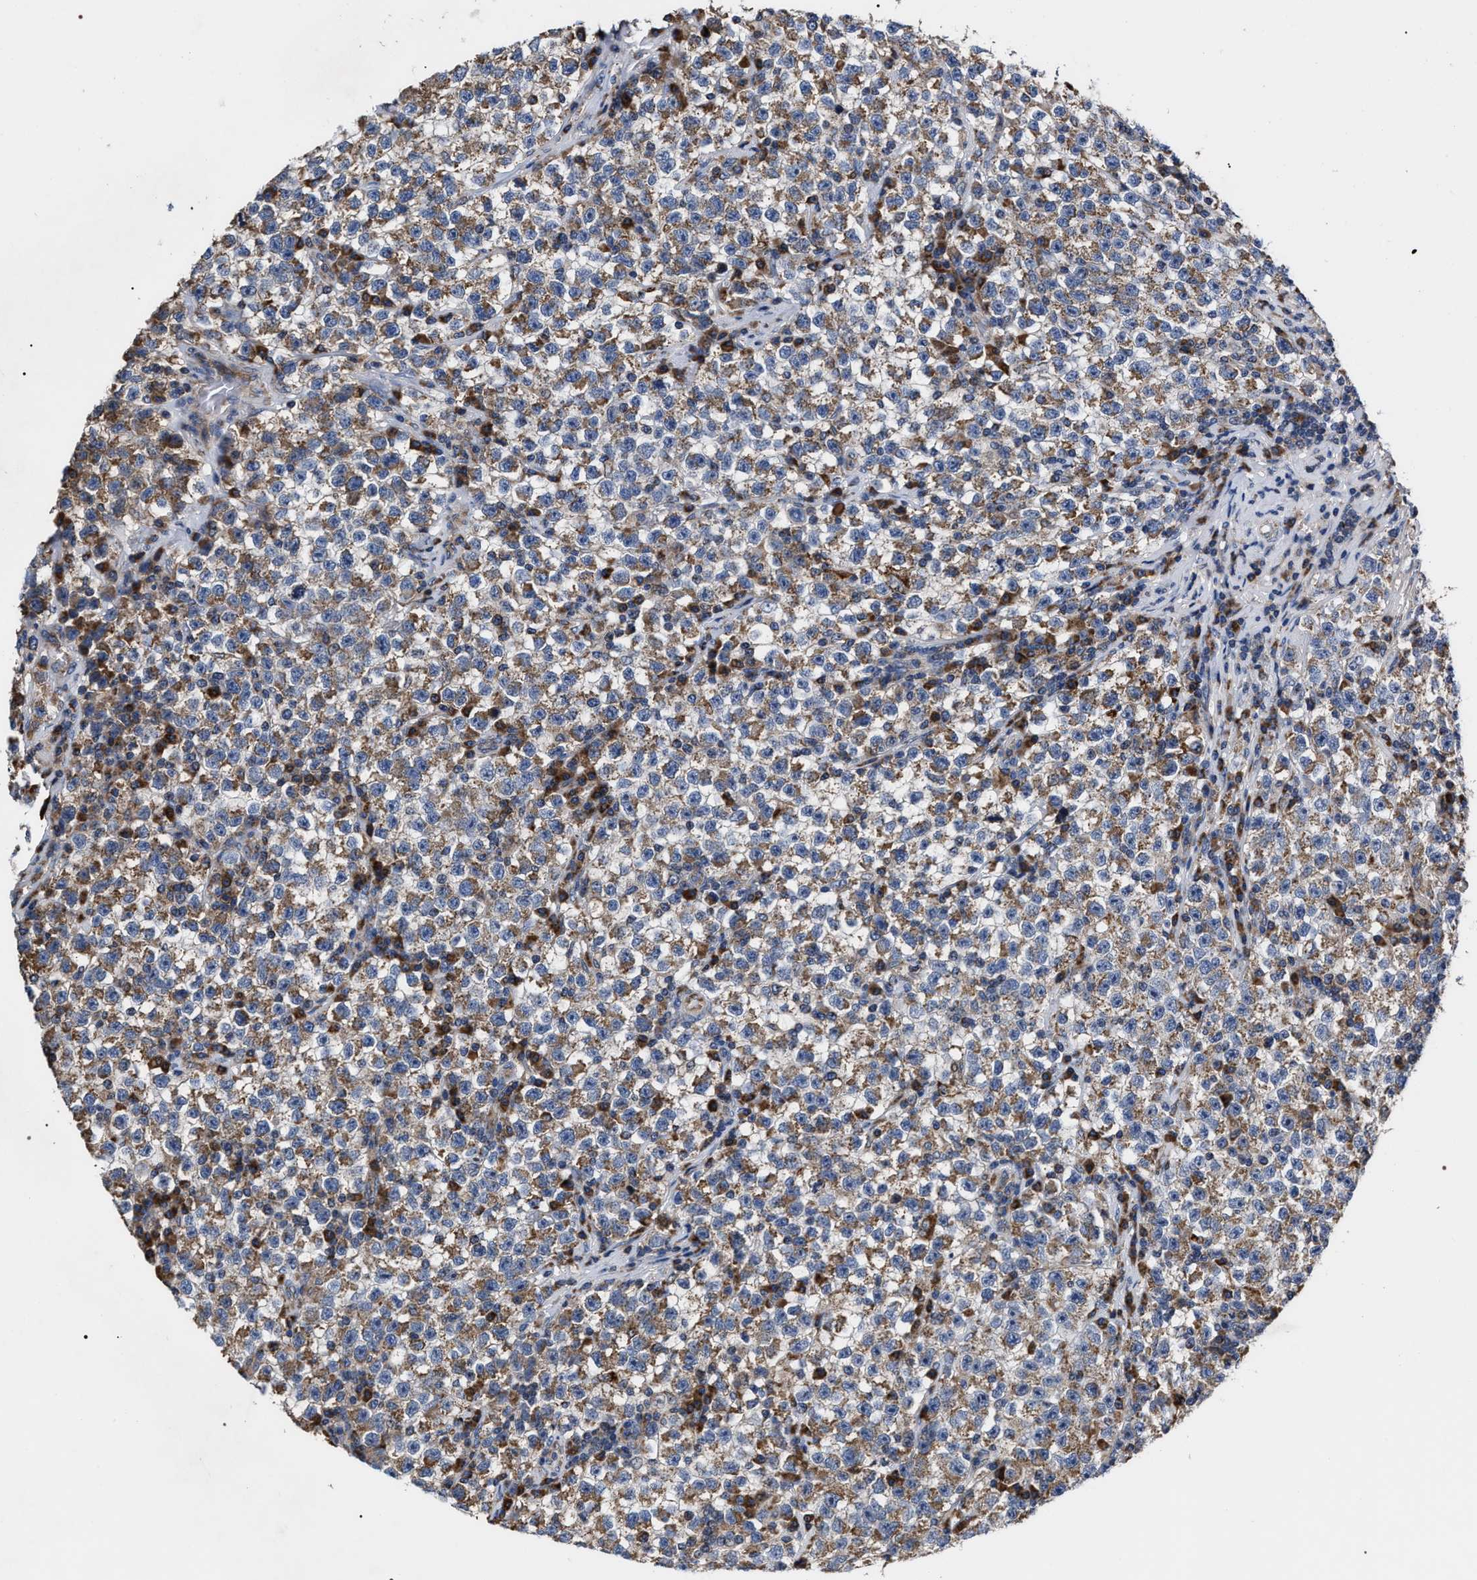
{"staining": {"intensity": "moderate", "quantity": ">75%", "location": "cytoplasmic/membranous"}, "tissue": "testis cancer", "cell_type": "Tumor cells", "image_type": "cancer", "snomed": [{"axis": "morphology", "description": "Seminoma, NOS"}, {"axis": "topography", "description": "Testis"}], "caption": "IHC (DAB) staining of human testis seminoma reveals moderate cytoplasmic/membranous protein positivity in about >75% of tumor cells.", "gene": "MACC1", "patient": {"sex": "male", "age": 22}}